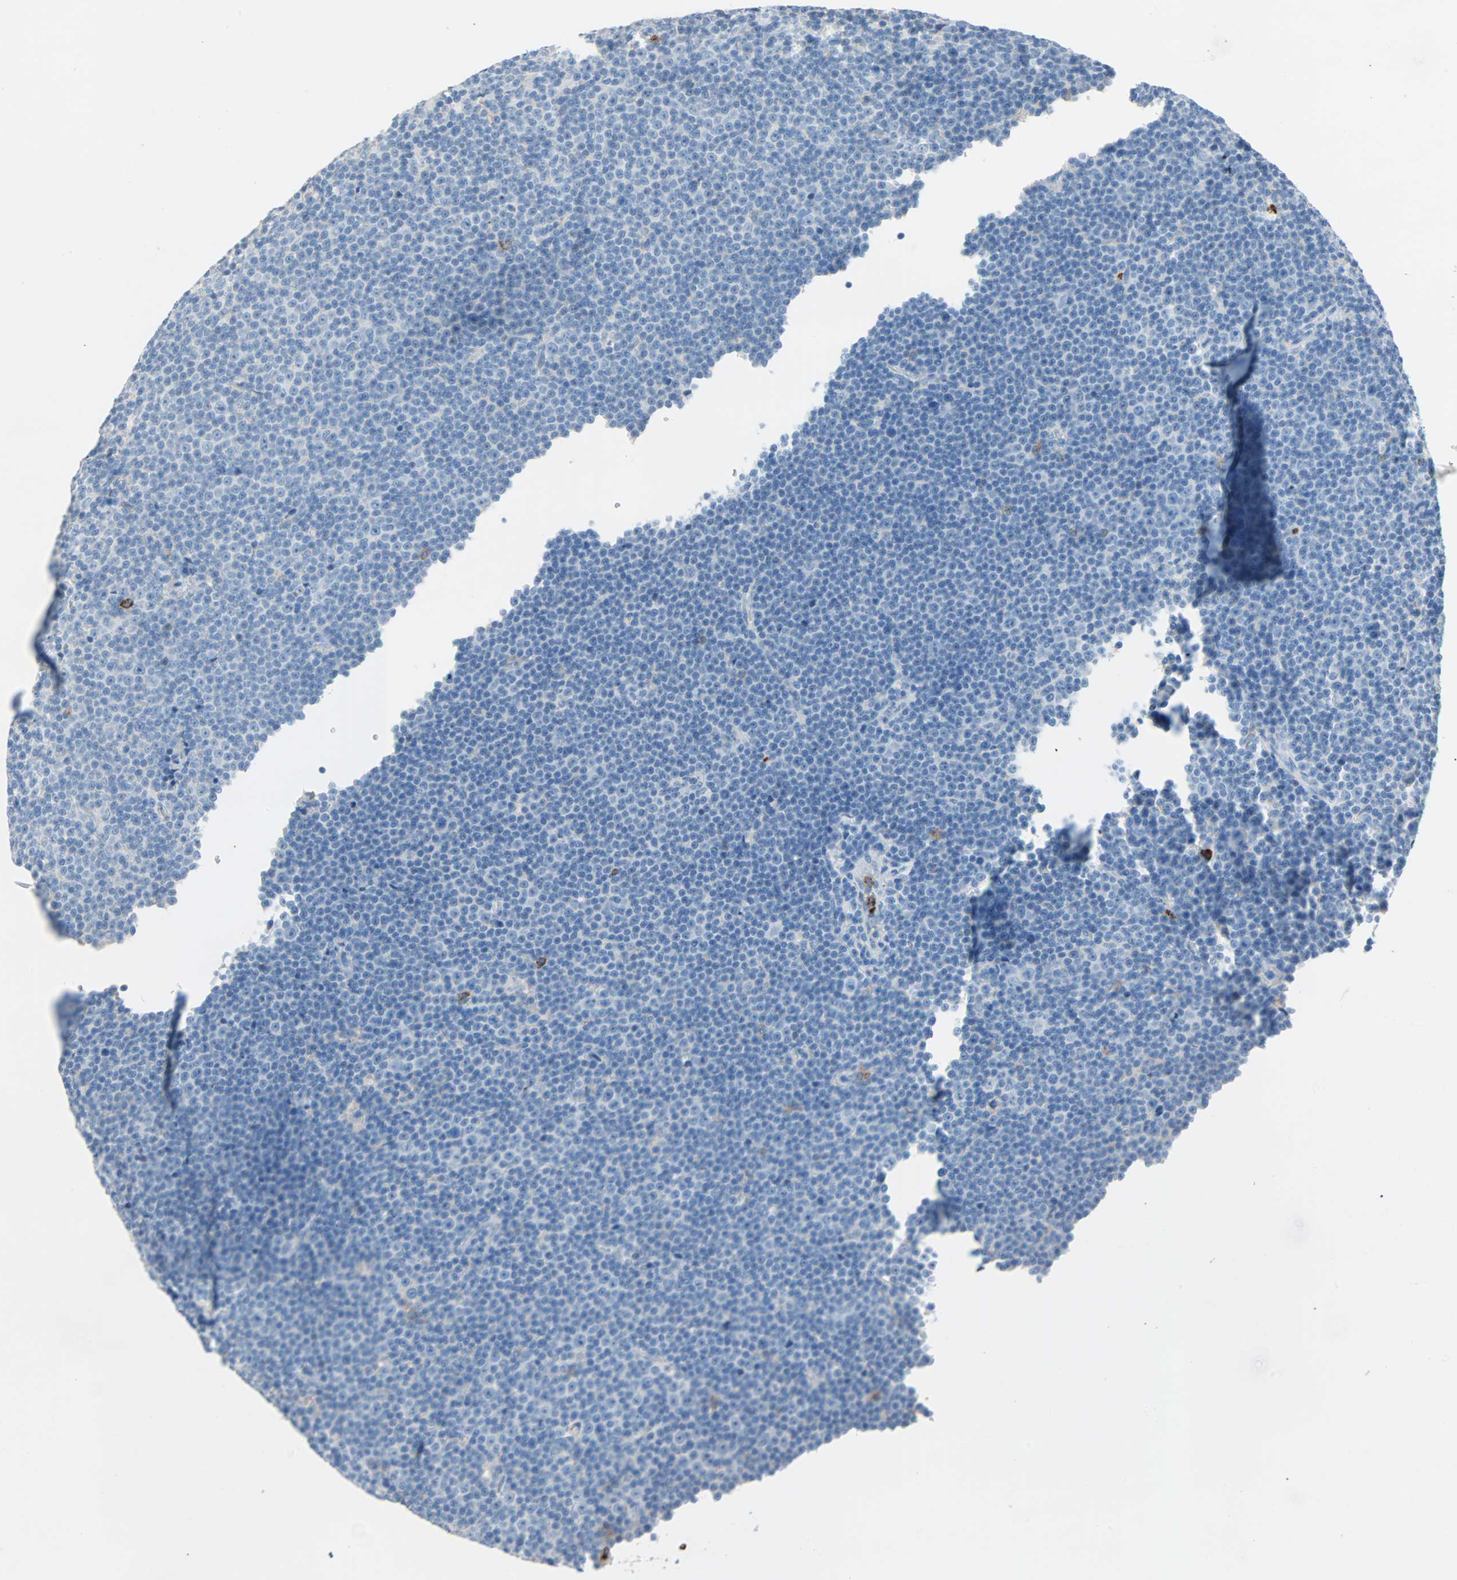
{"staining": {"intensity": "negative", "quantity": "none", "location": "none"}, "tissue": "lymphoma", "cell_type": "Tumor cells", "image_type": "cancer", "snomed": [{"axis": "morphology", "description": "Malignant lymphoma, non-Hodgkin's type, Low grade"}, {"axis": "topography", "description": "Lymph node"}], "caption": "A histopathology image of human malignant lymphoma, non-Hodgkin's type (low-grade) is negative for staining in tumor cells. Nuclei are stained in blue.", "gene": "CLEC4A", "patient": {"sex": "female", "age": 67}}